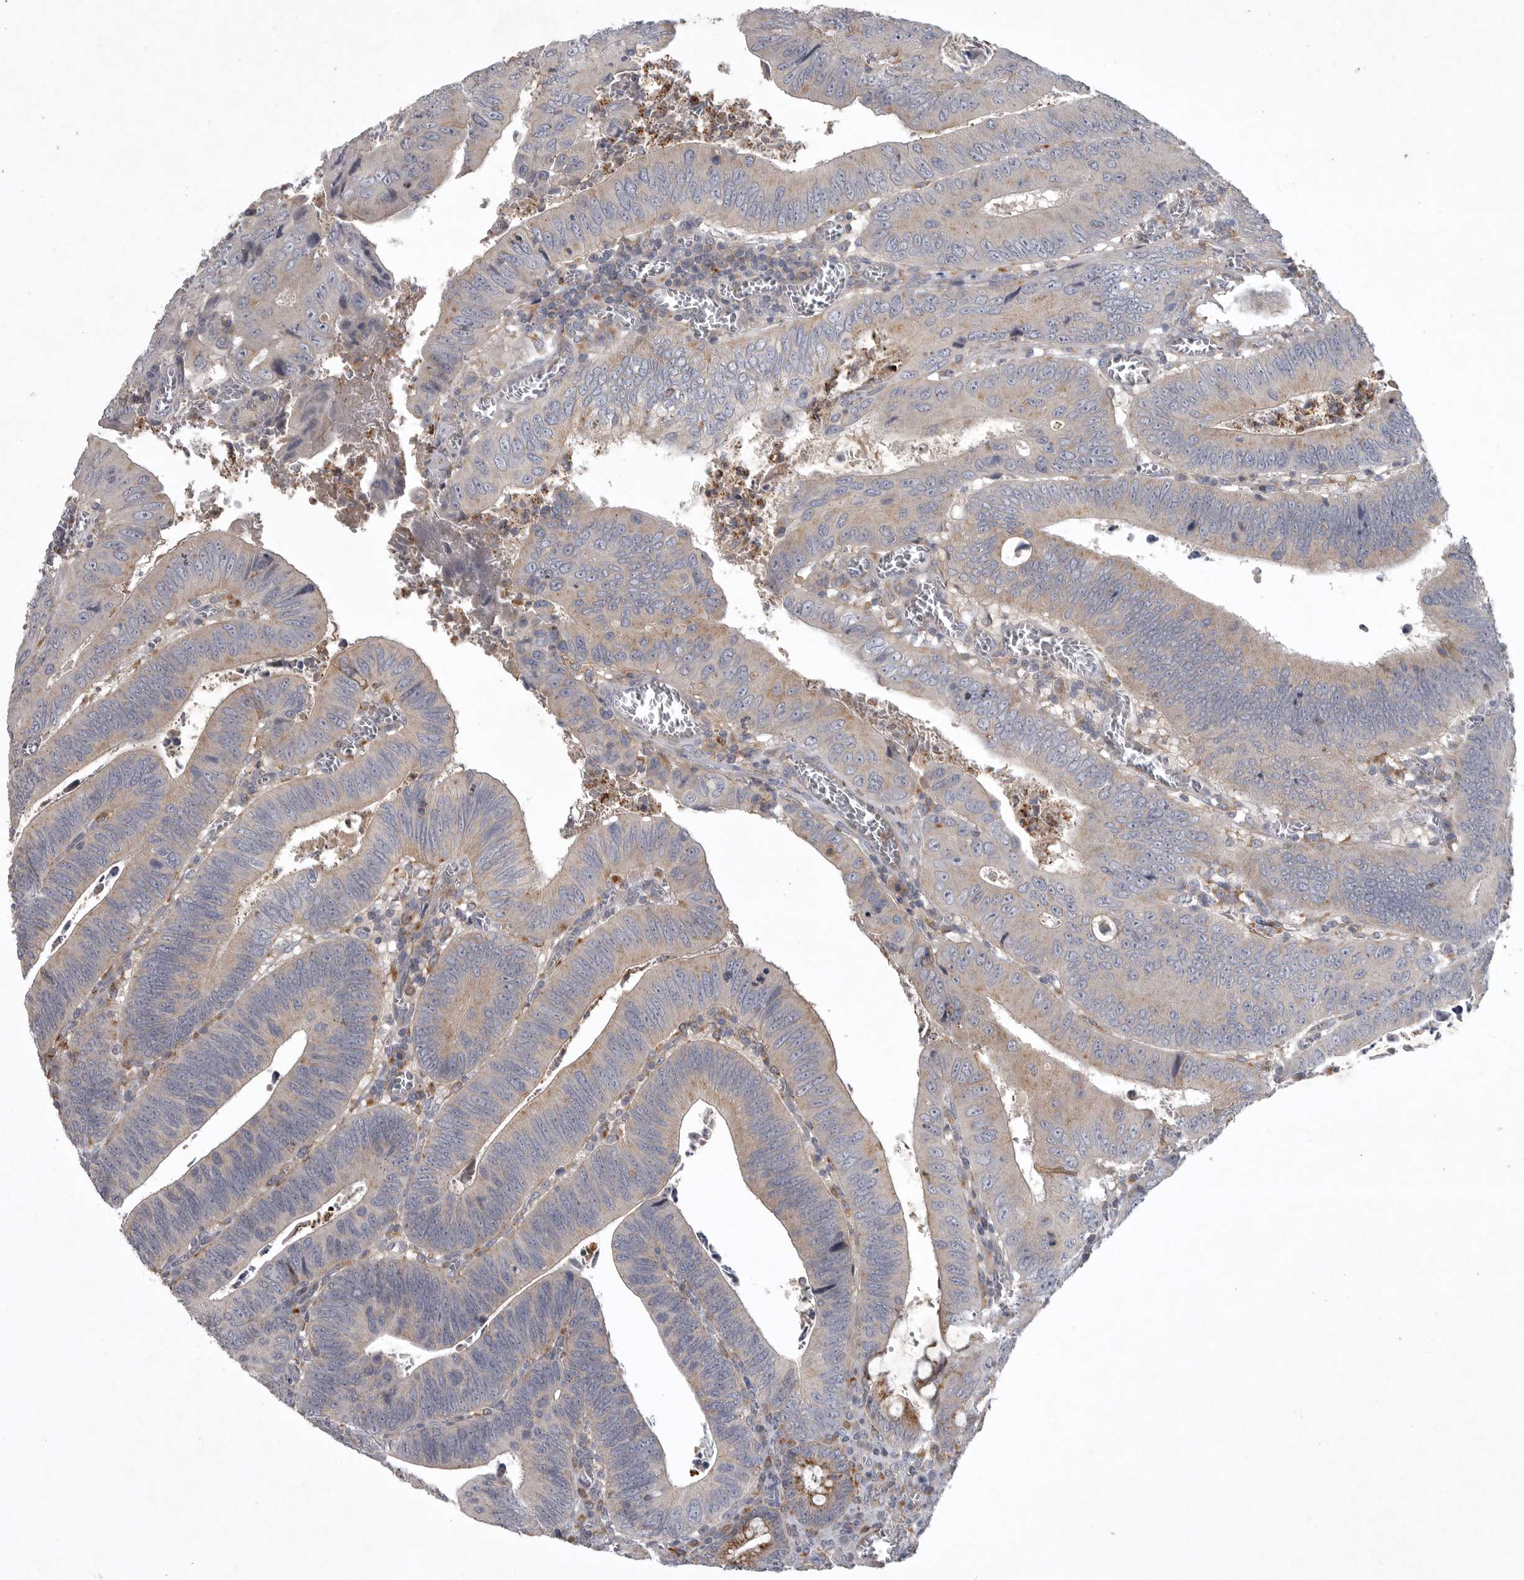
{"staining": {"intensity": "weak", "quantity": "25%-75%", "location": "cytoplasmic/membranous"}, "tissue": "colorectal cancer", "cell_type": "Tumor cells", "image_type": "cancer", "snomed": [{"axis": "morphology", "description": "Inflammation, NOS"}, {"axis": "morphology", "description": "Adenocarcinoma, NOS"}, {"axis": "topography", "description": "Colon"}], "caption": "Immunohistochemical staining of human adenocarcinoma (colorectal) reveals low levels of weak cytoplasmic/membranous protein expression in about 25%-75% of tumor cells.", "gene": "LAMTOR3", "patient": {"sex": "male", "age": 72}}